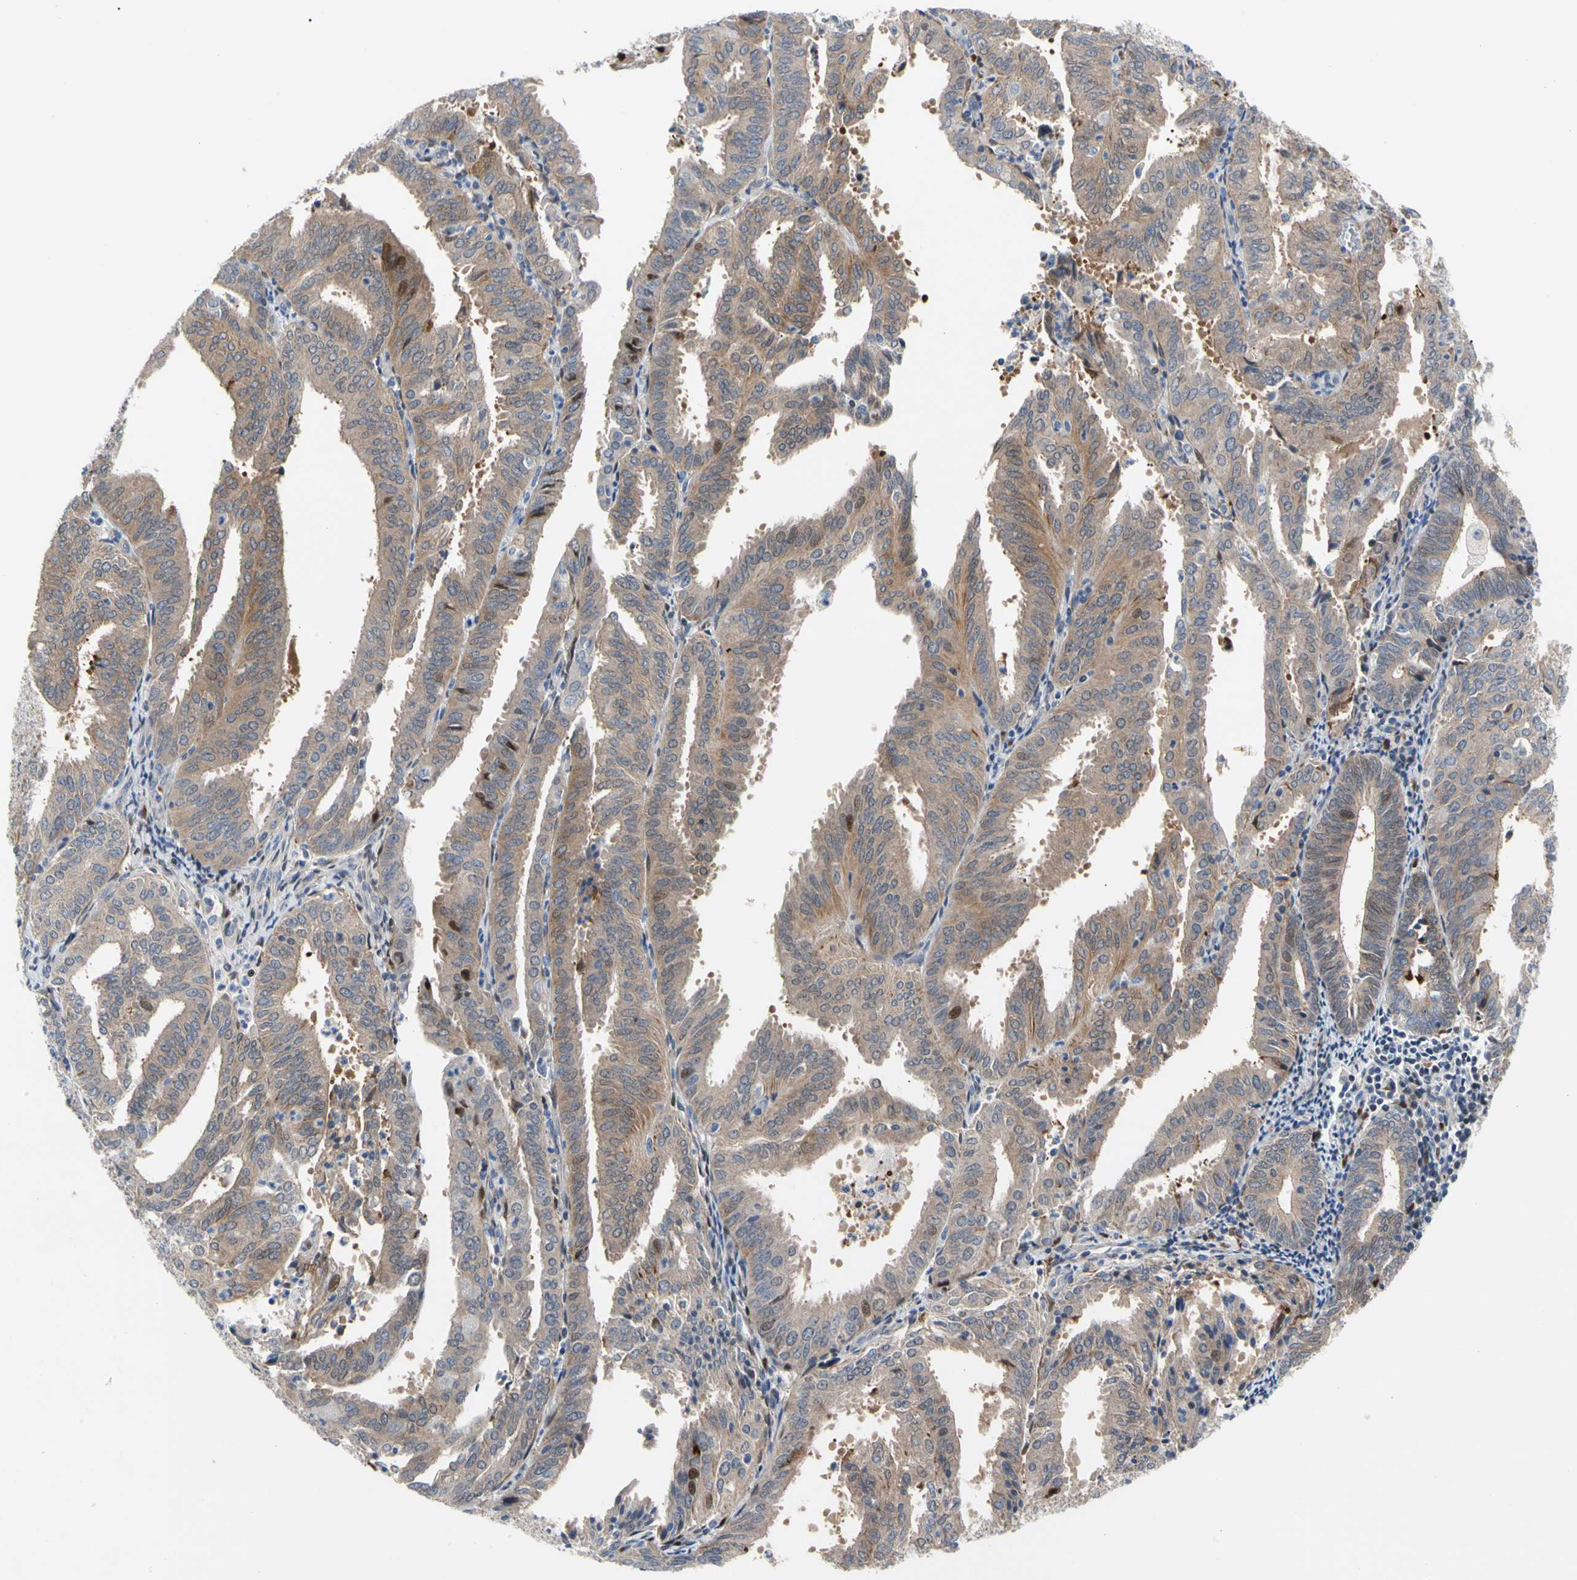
{"staining": {"intensity": "weak", "quantity": "<25%", "location": "cytoplasmic/membranous"}, "tissue": "endometrial cancer", "cell_type": "Tumor cells", "image_type": "cancer", "snomed": [{"axis": "morphology", "description": "Adenocarcinoma, NOS"}, {"axis": "topography", "description": "Uterus"}], "caption": "High power microscopy micrograph of an immunohistochemistry micrograph of endometrial cancer, revealing no significant staining in tumor cells.", "gene": "HMGCR", "patient": {"sex": "female", "age": 60}}